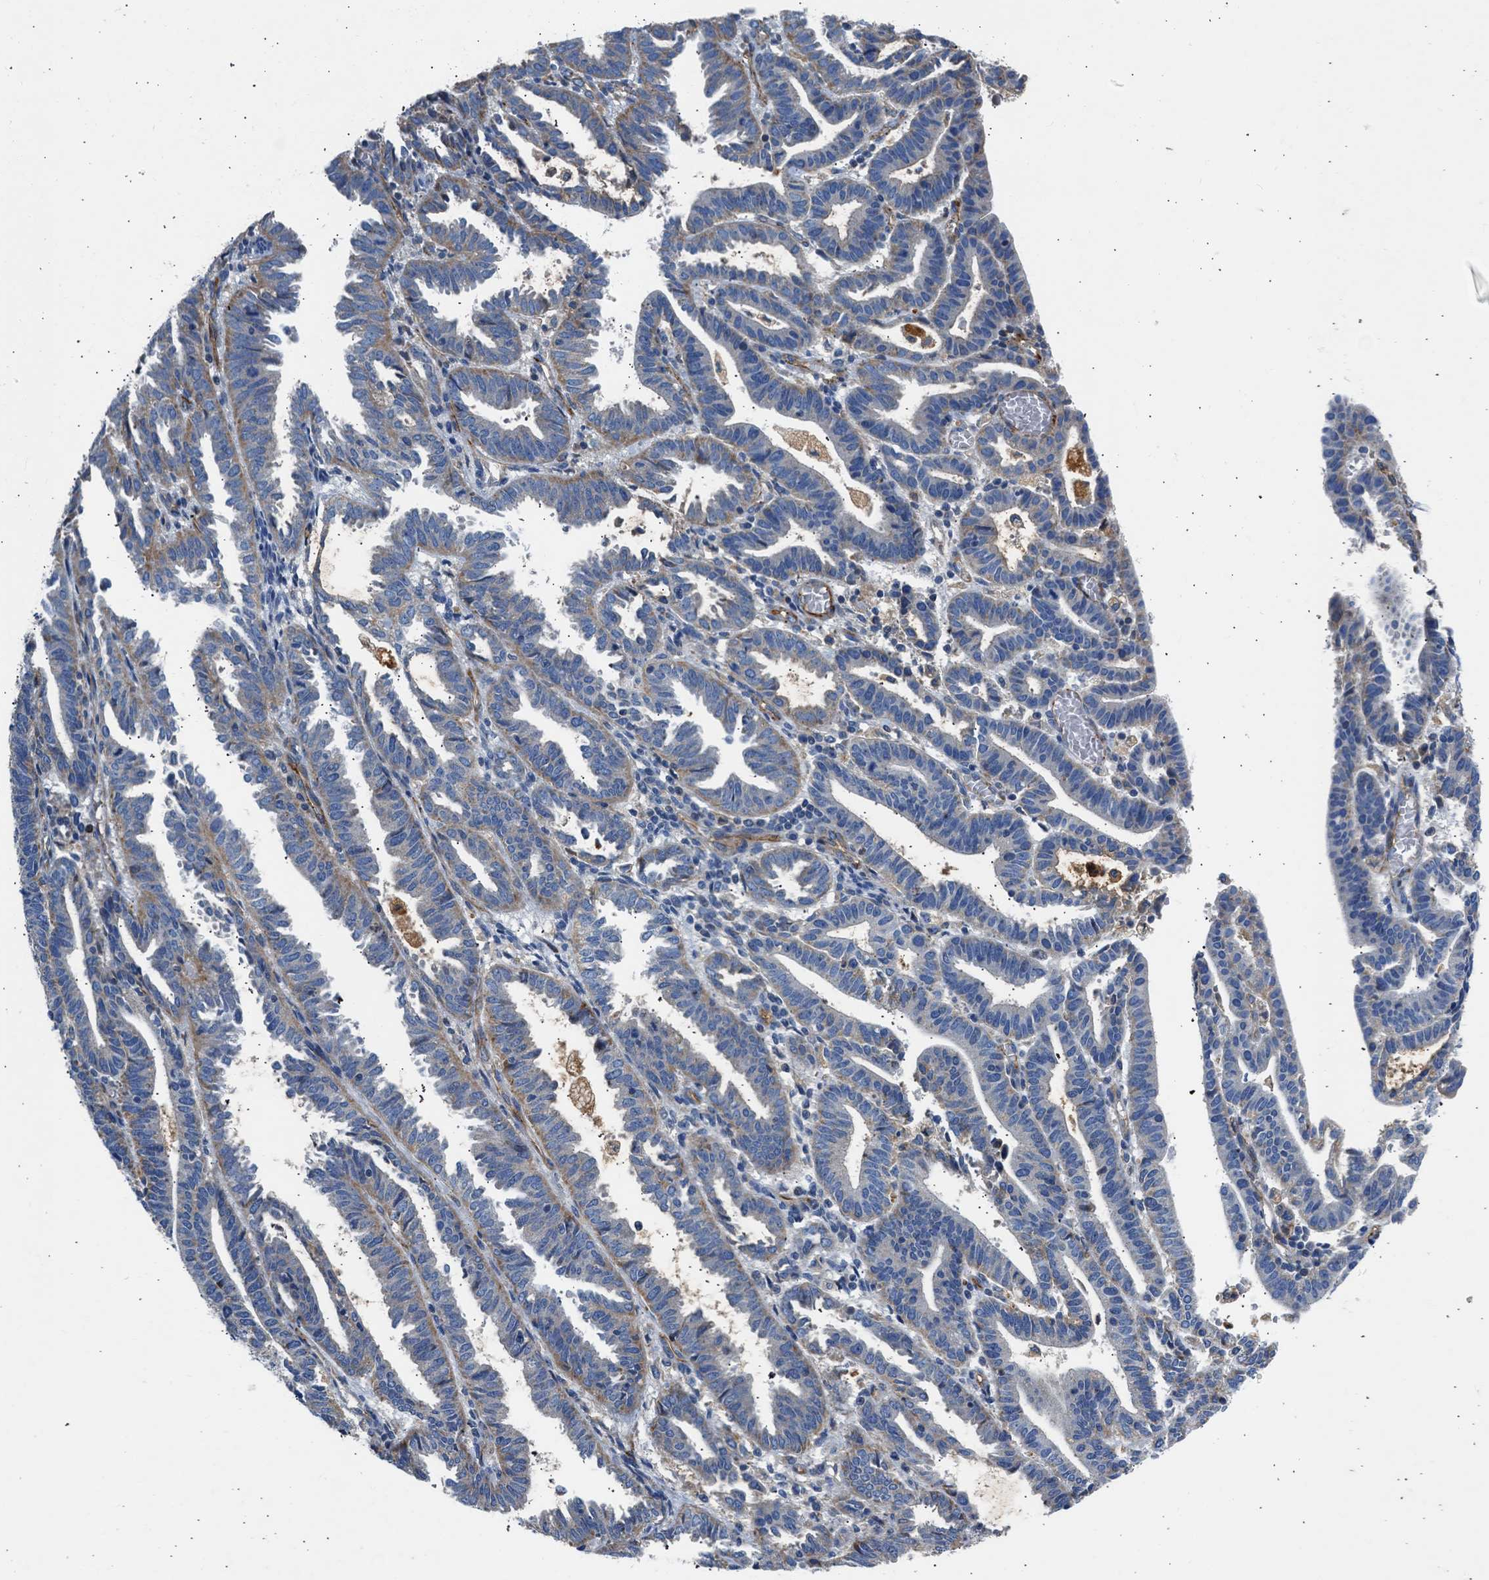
{"staining": {"intensity": "weak", "quantity": "25%-75%", "location": "cytoplasmic/membranous"}, "tissue": "endometrial cancer", "cell_type": "Tumor cells", "image_type": "cancer", "snomed": [{"axis": "morphology", "description": "Adenocarcinoma, NOS"}, {"axis": "topography", "description": "Uterus"}], "caption": "Protein positivity by immunohistochemistry displays weak cytoplasmic/membranous expression in about 25%-75% of tumor cells in endometrial adenocarcinoma.", "gene": "ULK4", "patient": {"sex": "female", "age": 83}}